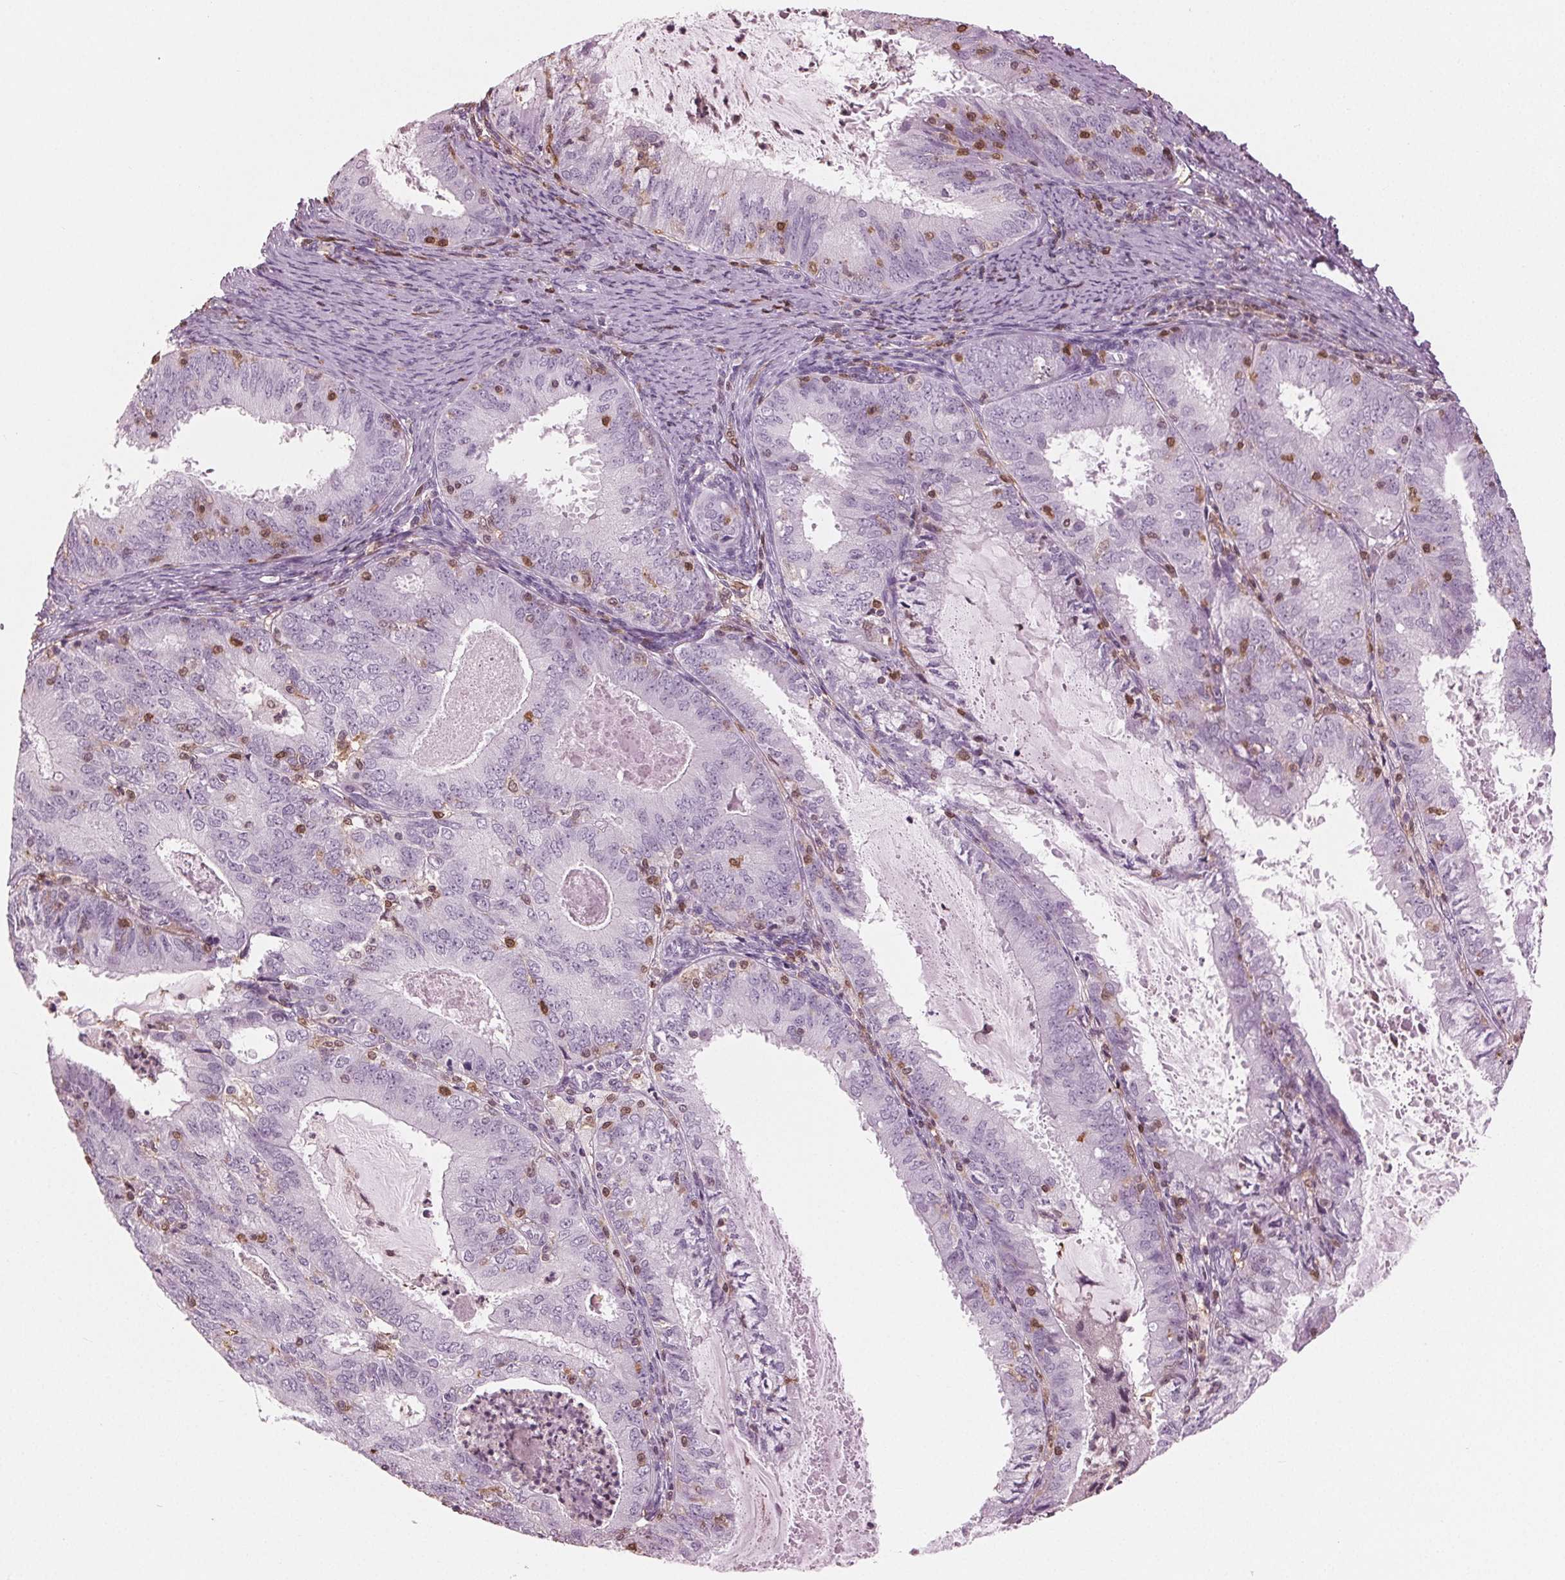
{"staining": {"intensity": "negative", "quantity": "none", "location": "none"}, "tissue": "endometrial cancer", "cell_type": "Tumor cells", "image_type": "cancer", "snomed": [{"axis": "morphology", "description": "Adenocarcinoma, NOS"}, {"axis": "topography", "description": "Endometrium"}], "caption": "This is an immunohistochemistry image of human endometrial cancer (adenocarcinoma). There is no expression in tumor cells.", "gene": "BTLA", "patient": {"sex": "female", "age": 57}}